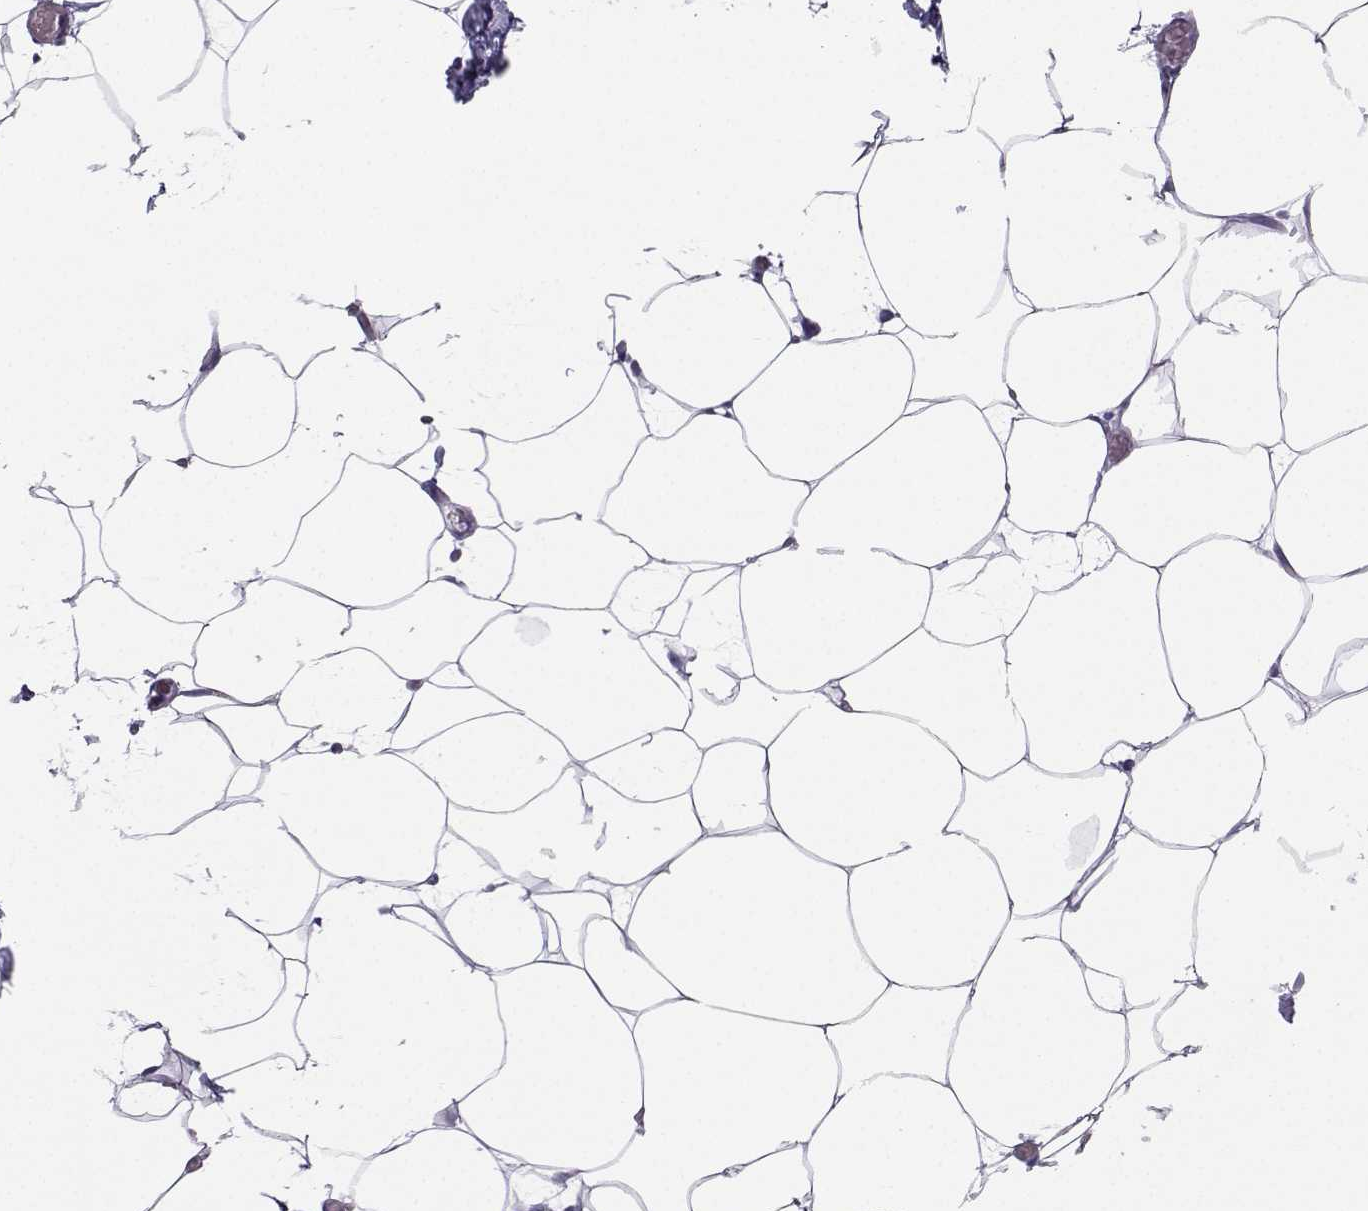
{"staining": {"intensity": "negative", "quantity": "none", "location": "none"}, "tissue": "adipose tissue", "cell_type": "Adipocytes", "image_type": "normal", "snomed": [{"axis": "morphology", "description": "Normal tissue, NOS"}, {"axis": "topography", "description": "Adipose tissue"}], "caption": "Histopathology image shows no significant protein positivity in adipocytes of normal adipose tissue.", "gene": "LORICRIN", "patient": {"sex": "male", "age": 57}}